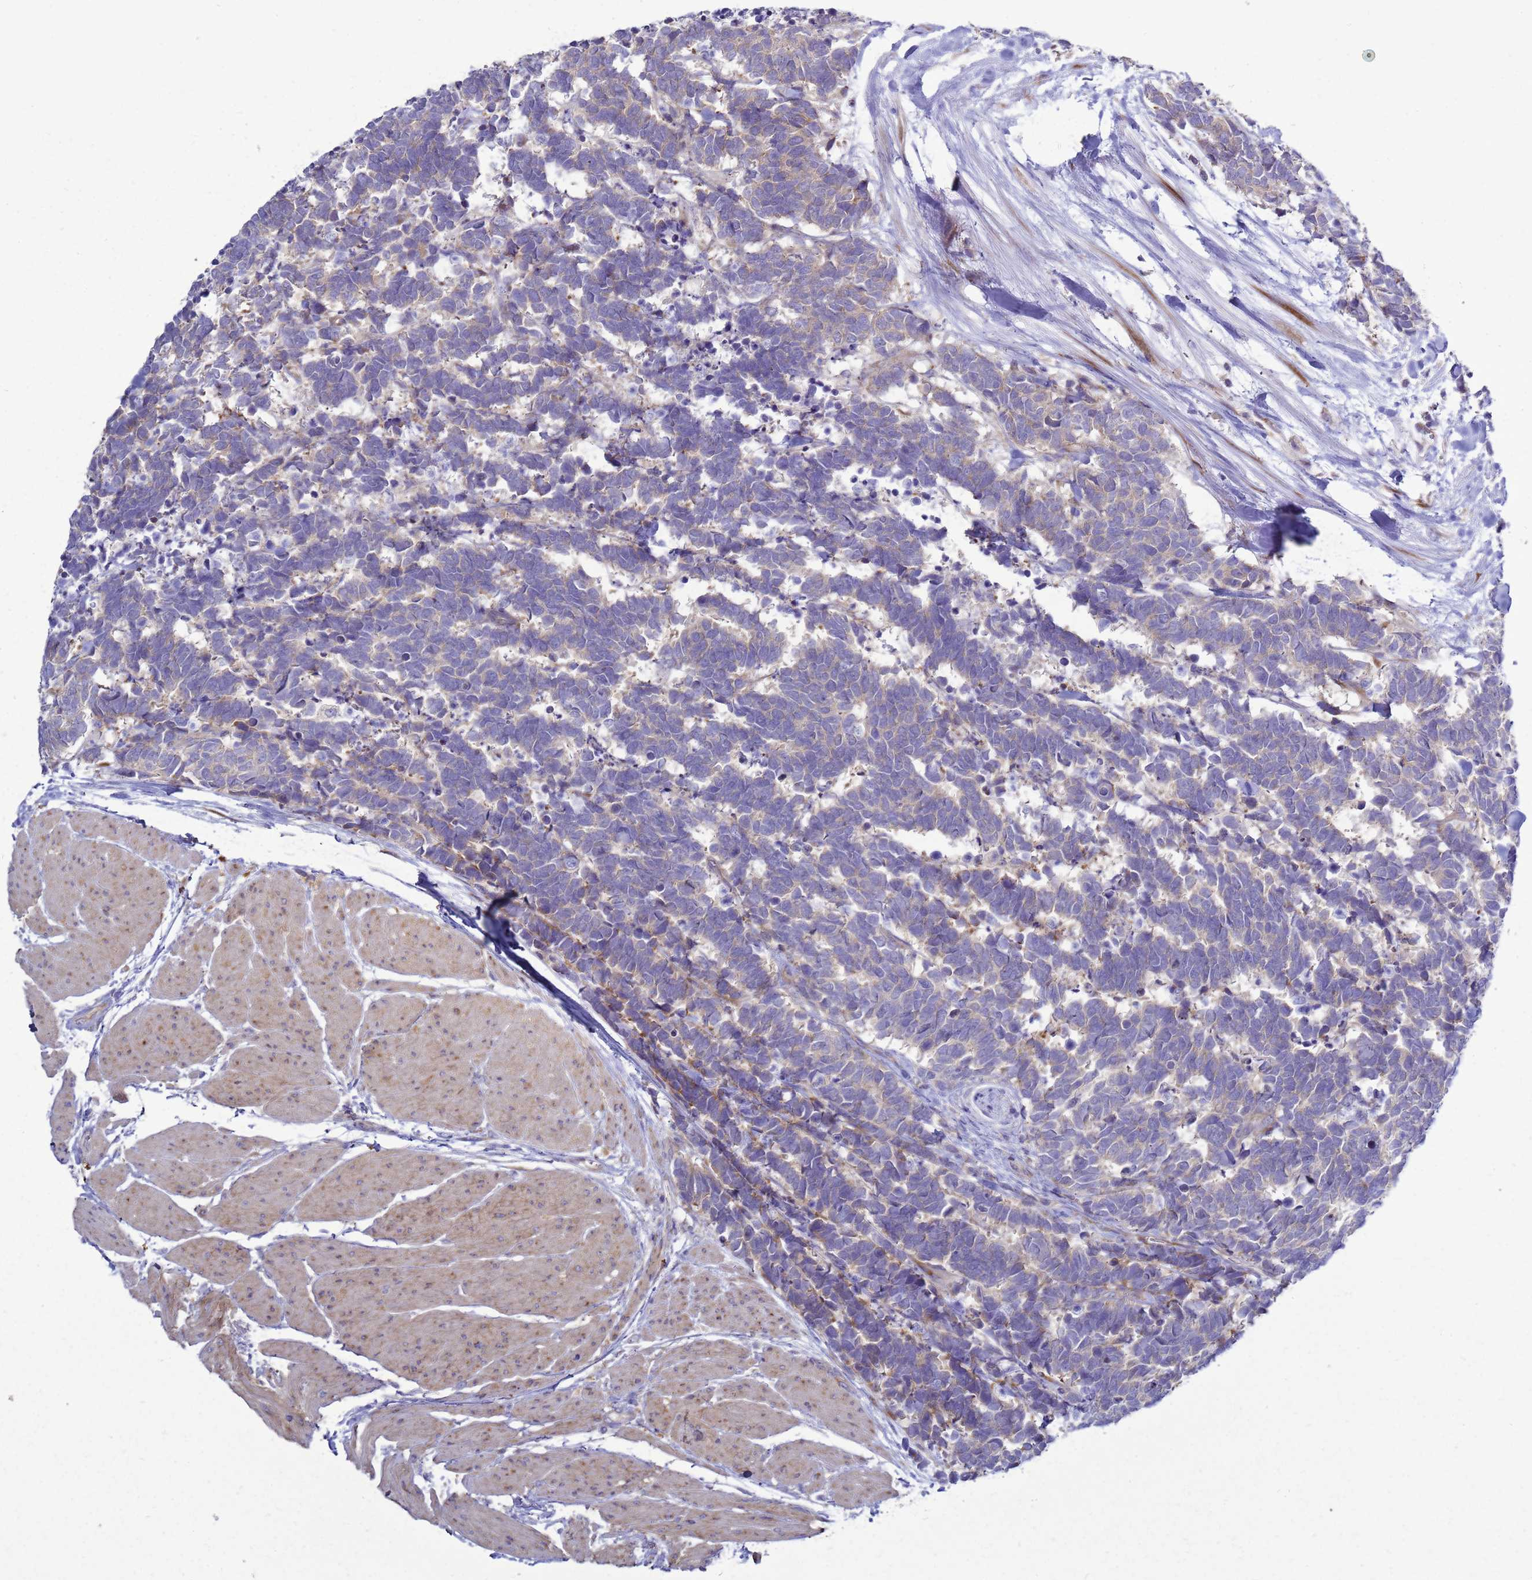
{"staining": {"intensity": "weak", "quantity": "25%-75%", "location": "cytoplasmic/membranous"}, "tissue": "carcinoid", "cell_type": "Tumor cells", "image_type": "cancer", "snomed": [{"axis": "morphology", "description": "Carcinoma, NOS"}, {"axis": "morphology", "description": "Carcinoid, malignant, NOS"}, {"axis": "topography", "description": "Urinary bladder"}], "caption": "Immunohistochemical staining of carcinoma shows low levels of weak cytoplasmic/membranous protein staining in about 25%-75% of tumor cells.", "gene": "MON1B", "patient": {"sex": "male", "age": 57}}